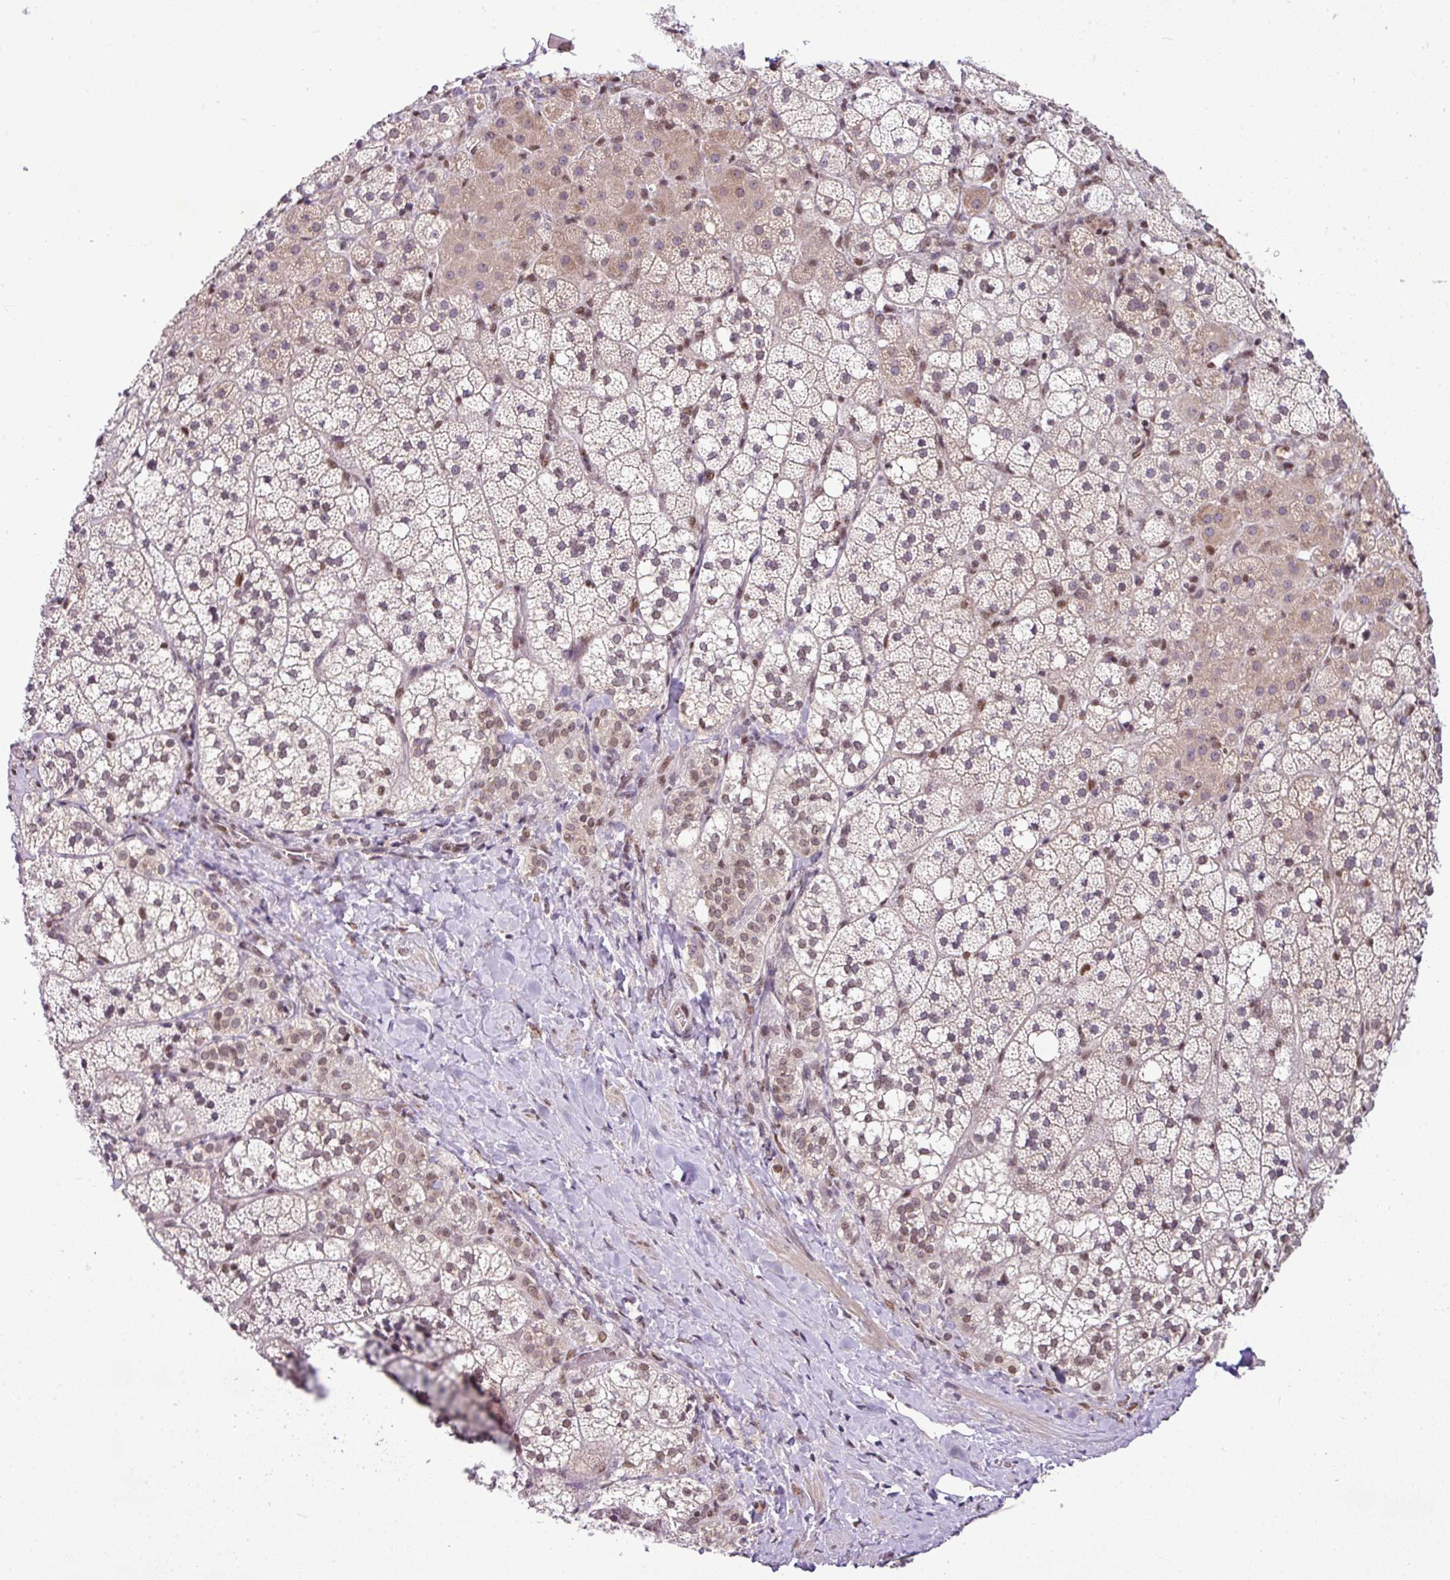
{"staining": {"intensity": "moderate", "quantity": ">75%", "location": "nuclear"}, "tissue": "adrenal gland", "cell_type": "Glandular cells", "image_type": "normal", "snomed": [{"axis": "morphology", "description": "Normal tissue, NOS"}, {"axis": "topography", "description": "Adrenal gland"}], "caption": "Immunohistochemical staining of benign adrenal gland shows >75% levels of moderate nuclear protein expression in about >75% of glandular cells.", "gene": "PGAP4", "patient": {"sex": "male", "age": 53}}